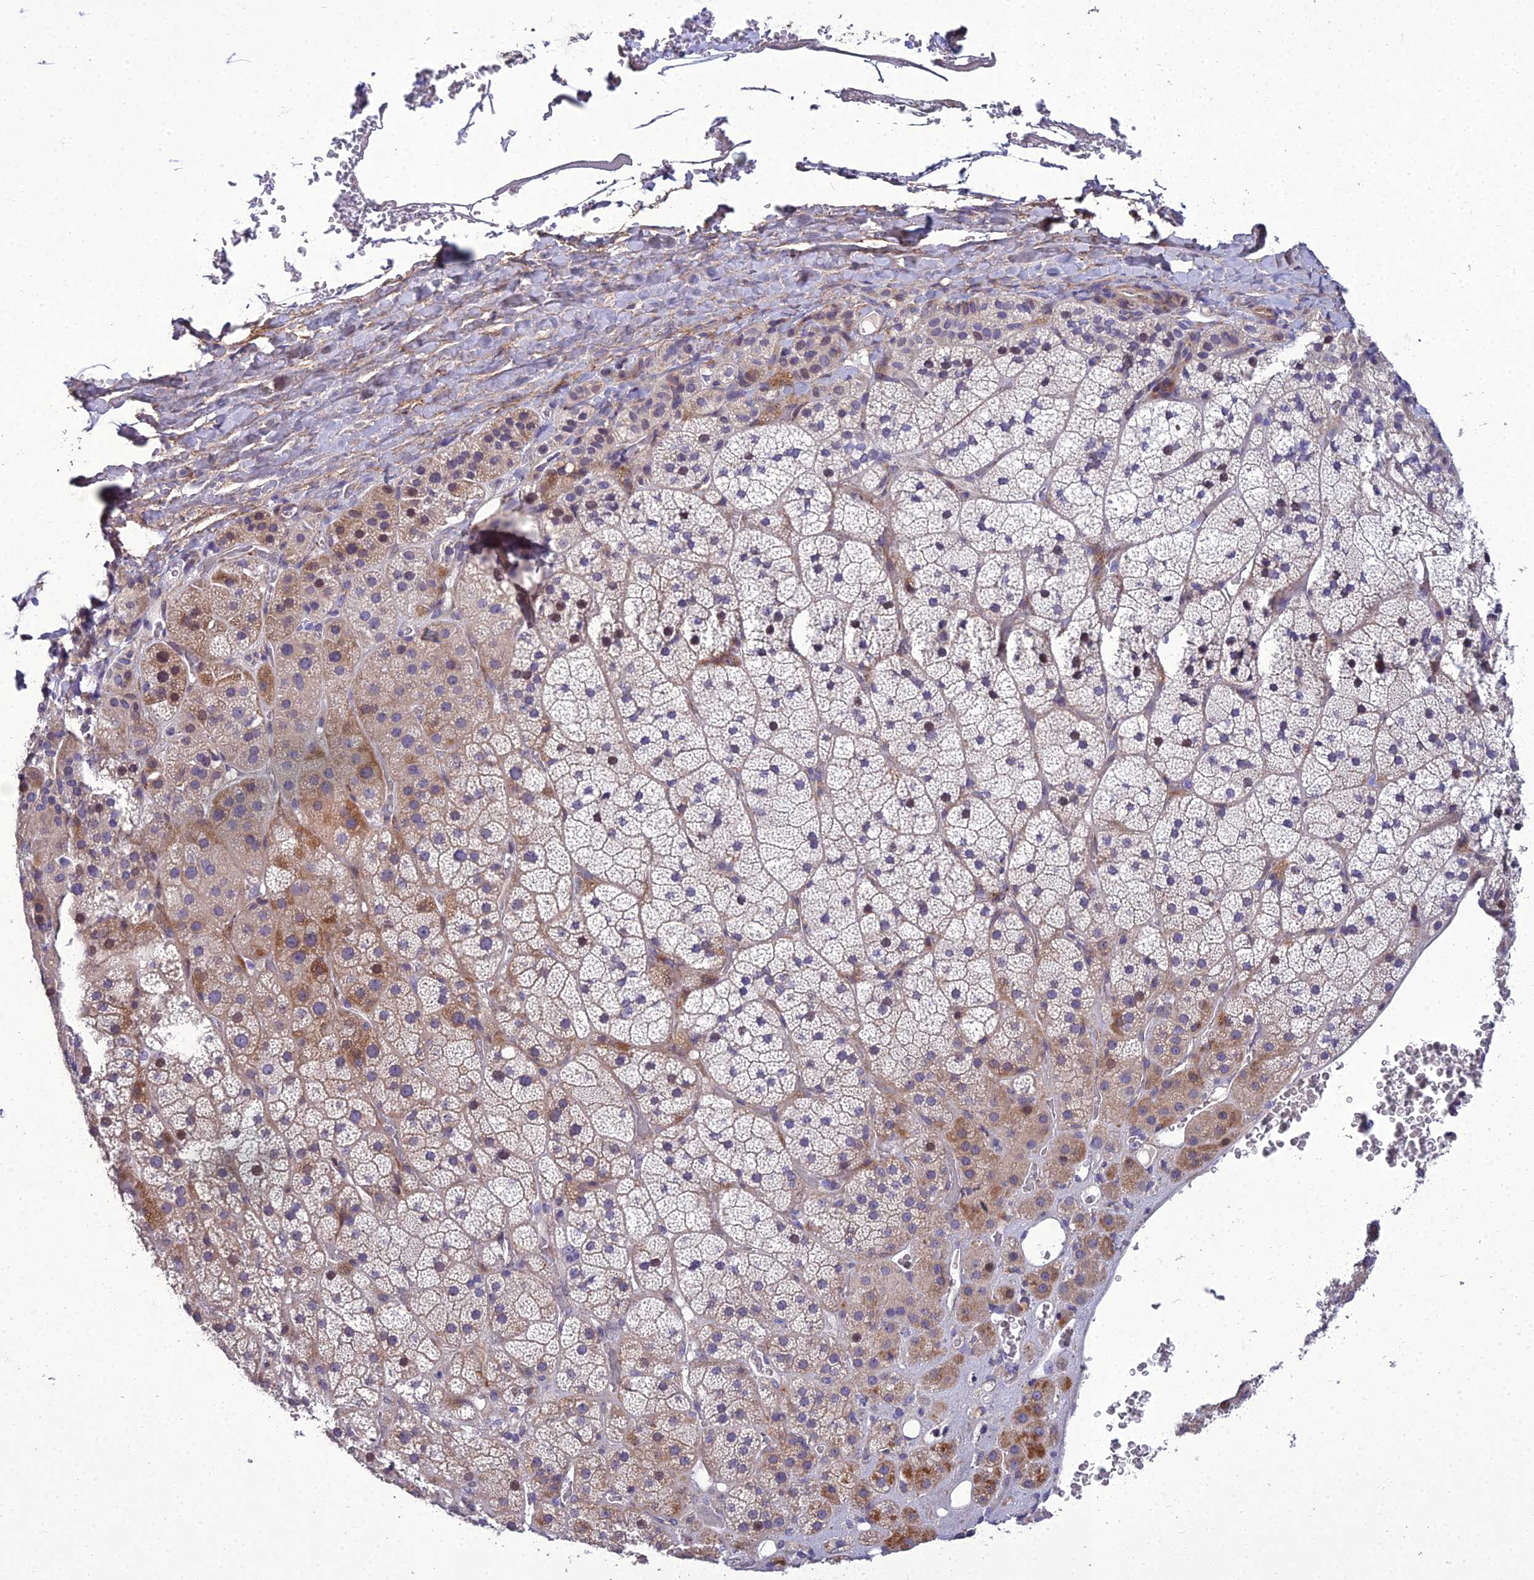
{"staining": {"intensity": "moderate", "quantity": "25%-75%", "location": "cytoplasmic/membranous"}, "tissue": "adrenal gland", "cell_type": "Glandular cells", "image_type": "normal", "snomed": [{"axis": "morphology", "description": "Normal tissue, NOS"}, {"axis": "topography", "description": "Adrenal gland"}], "caption": "This photomicrograph shows IHC staining of normal human adrenal gland, with medium moderate cytoplasmic/membranous staining in approximately 25%-75% of glandular cells.", "gene": "ADIPOR2", "patient": {"sex": "male", "age": 57}}